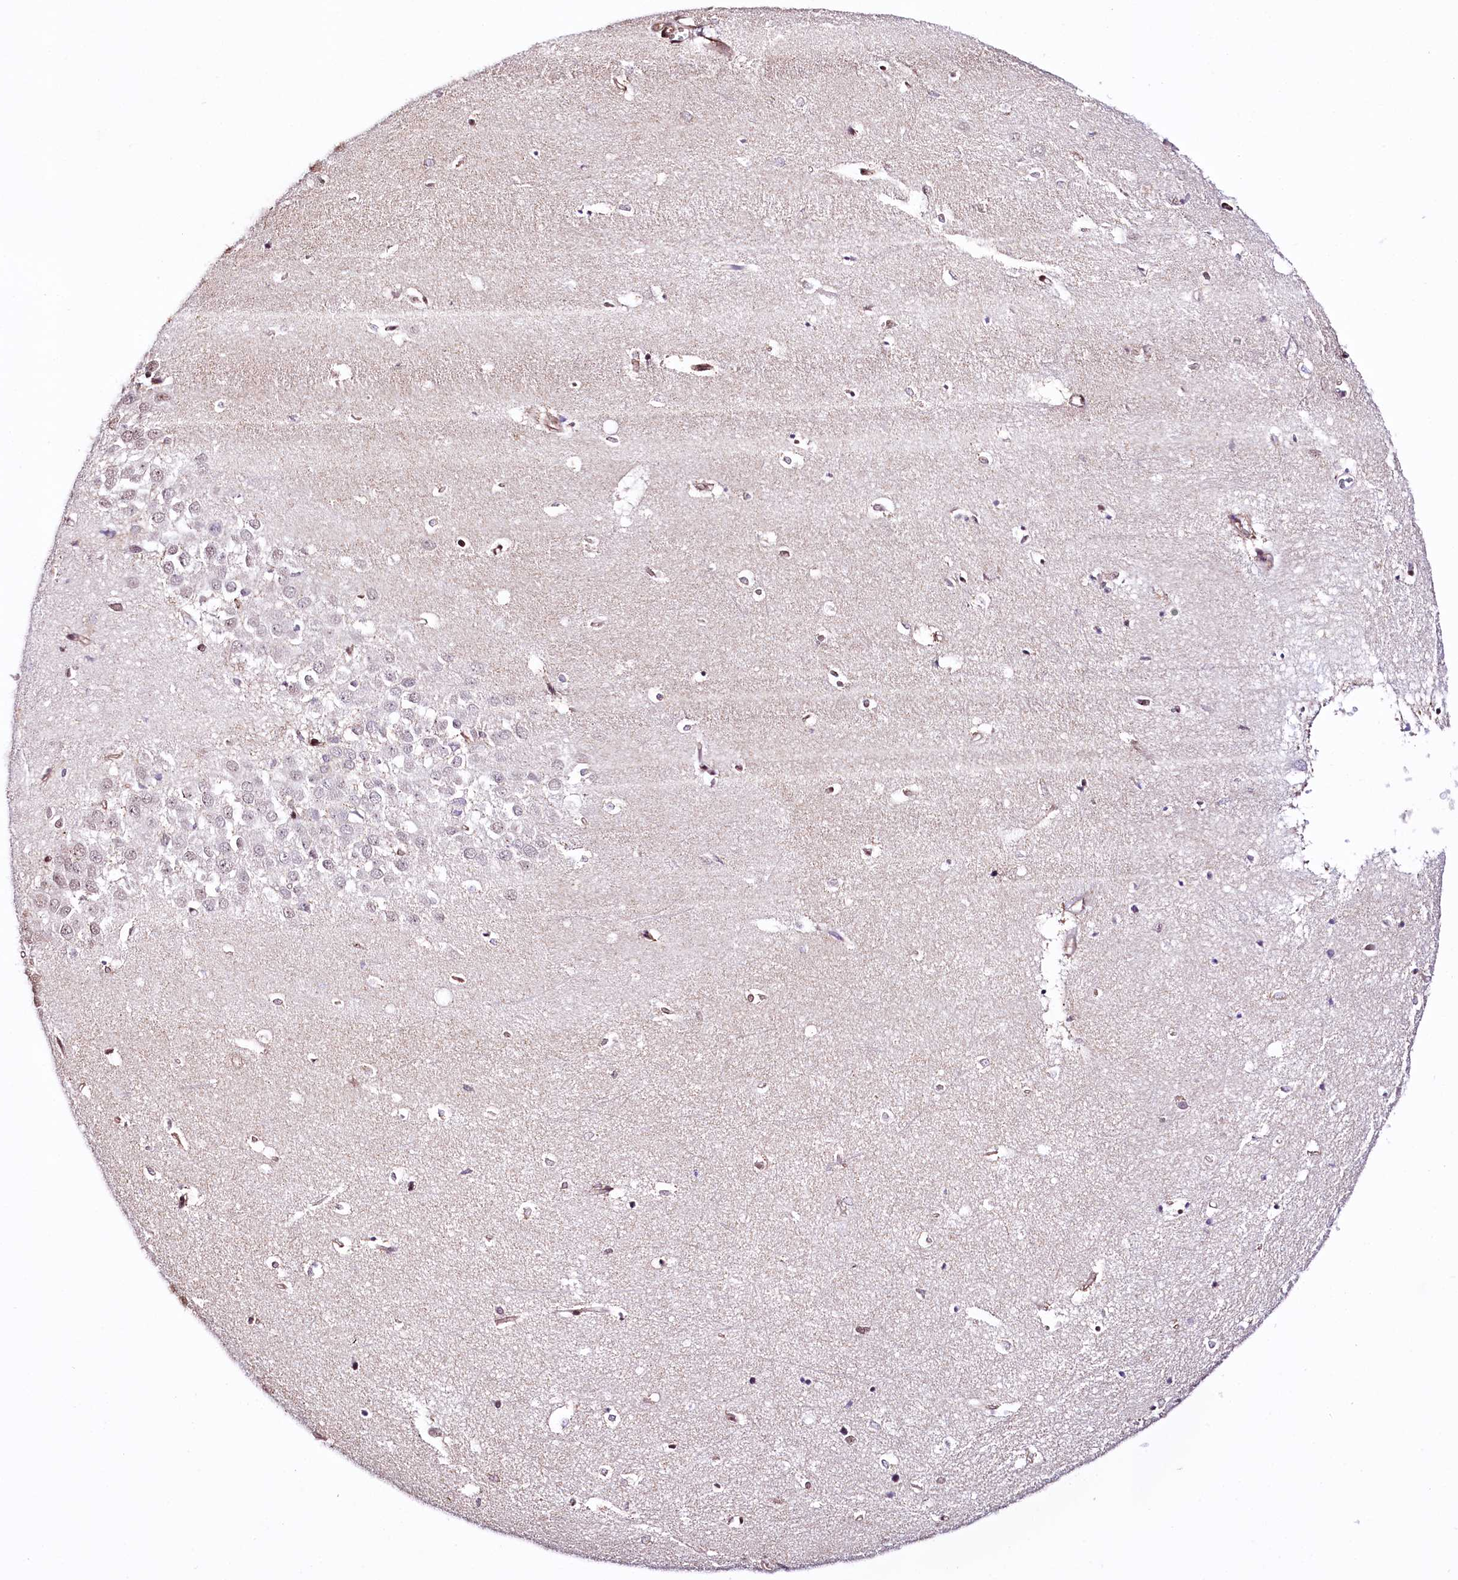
{"staining": {"intensity": "negative", "quantity": "none", "location": "none"}, "tissue": "hippocampus", "cell_type": "Glial cells", "image_type": "normal", "snomed": [{"axis": "morphology", "description": "Normal tissue, NOS"}, {"axis": "topography", "description": "Hippocampus"}], "caption": "Immunohistochemistry of unremarkable hippocampus demonstrates no expression in glial cells.", "gene": "ST7", "patient": {"sex": "female", "age": 64}}